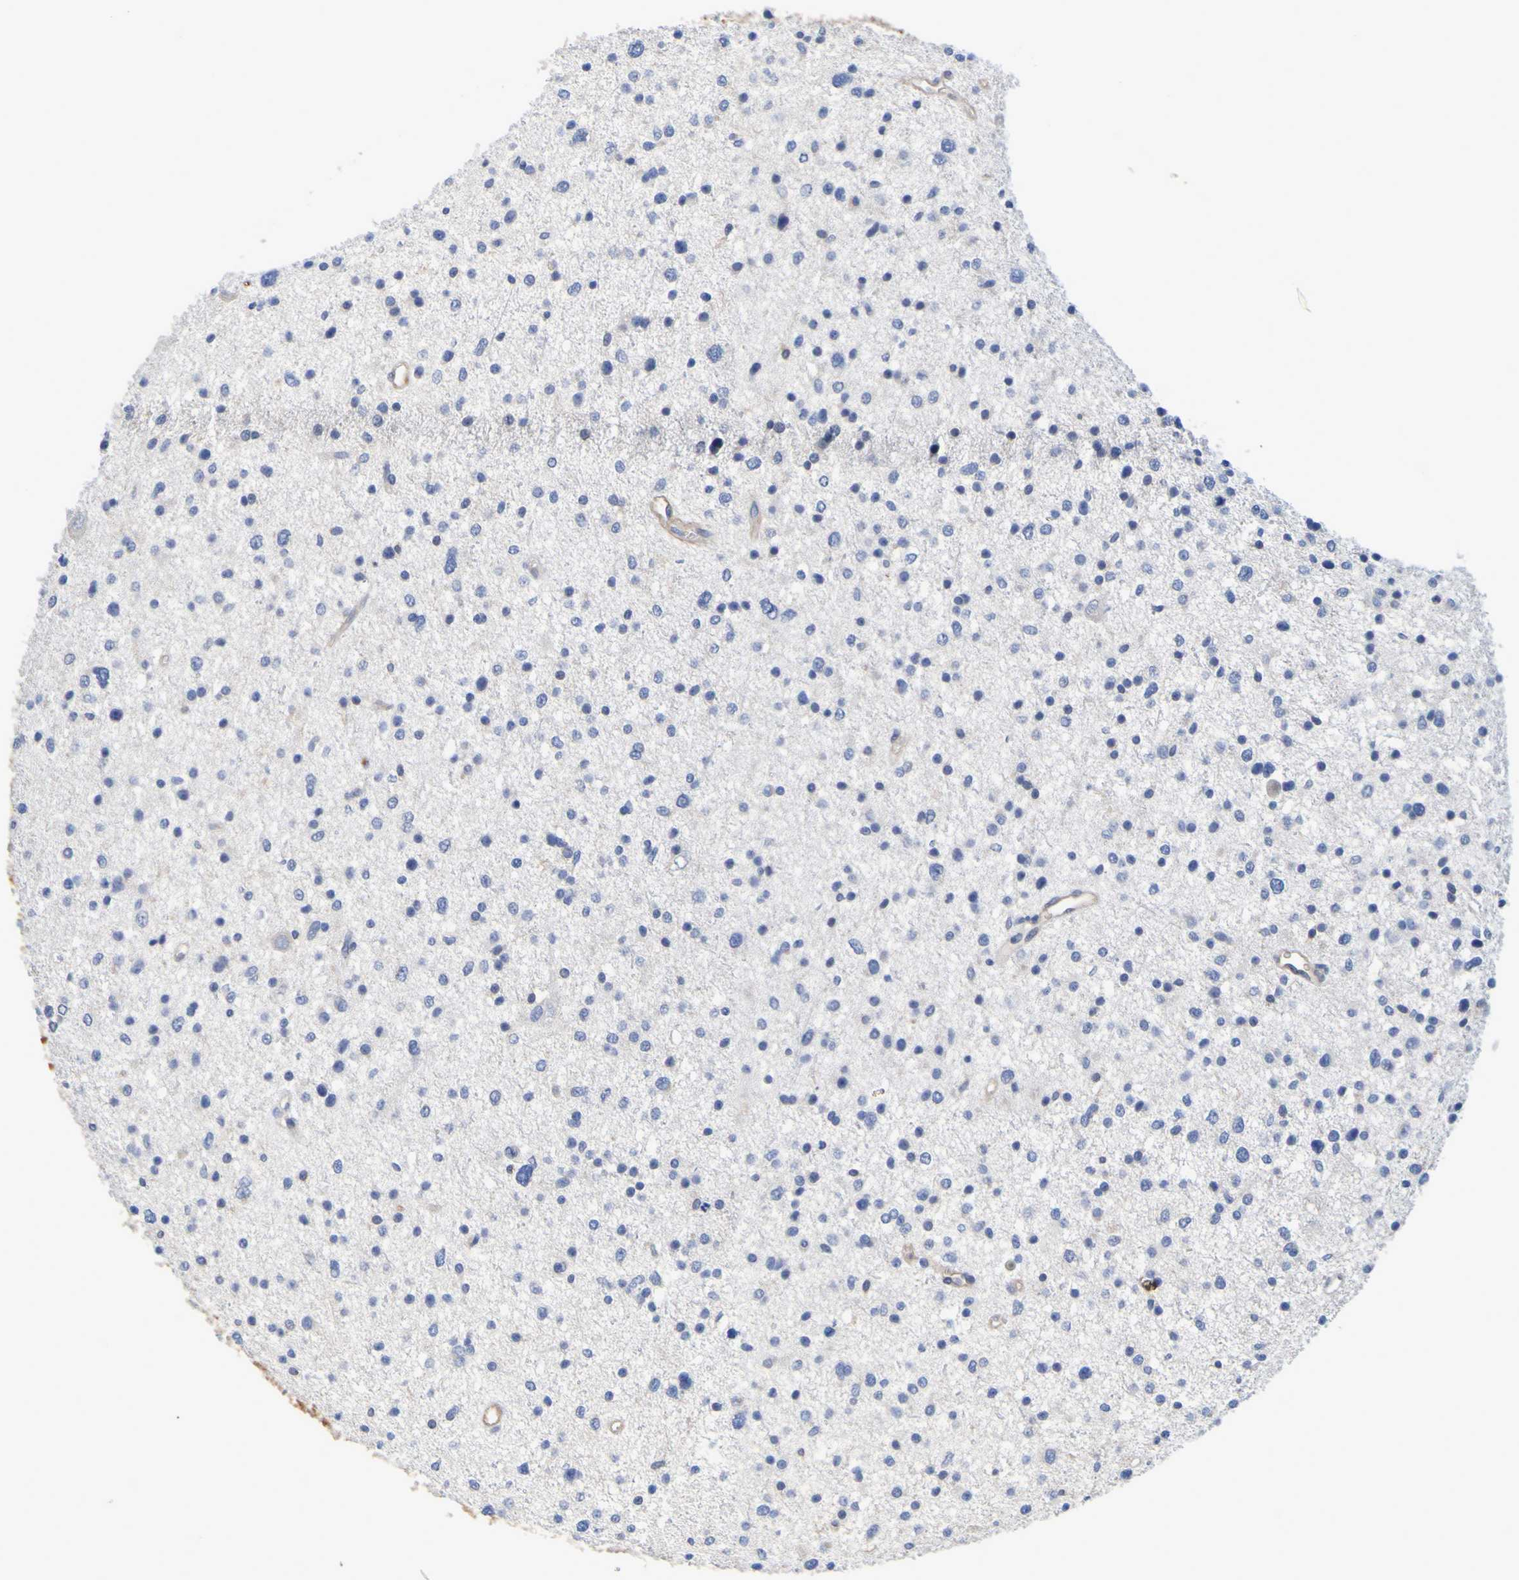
{"staining": {"intensity": "negative", "quantity": "none", "location": "none"}, "tissue": "glioma", "cell_type": "Tumor cells", "image_type": "cancer", "snomed": [{"axis": "morphology", "description": "Glioma, malignant, Low grade"}, {"axis": "topography", "description": "Brain"}], "caption": "This histopathology image is of malignant glioma (low-grade) stained with immunohistochemistry to label a protein in brown with the nuclei are counter-stained blue. There is no staining in tumor cells.", "gene": "GAB3", "patient": {"sex": "female", "age": 37}}